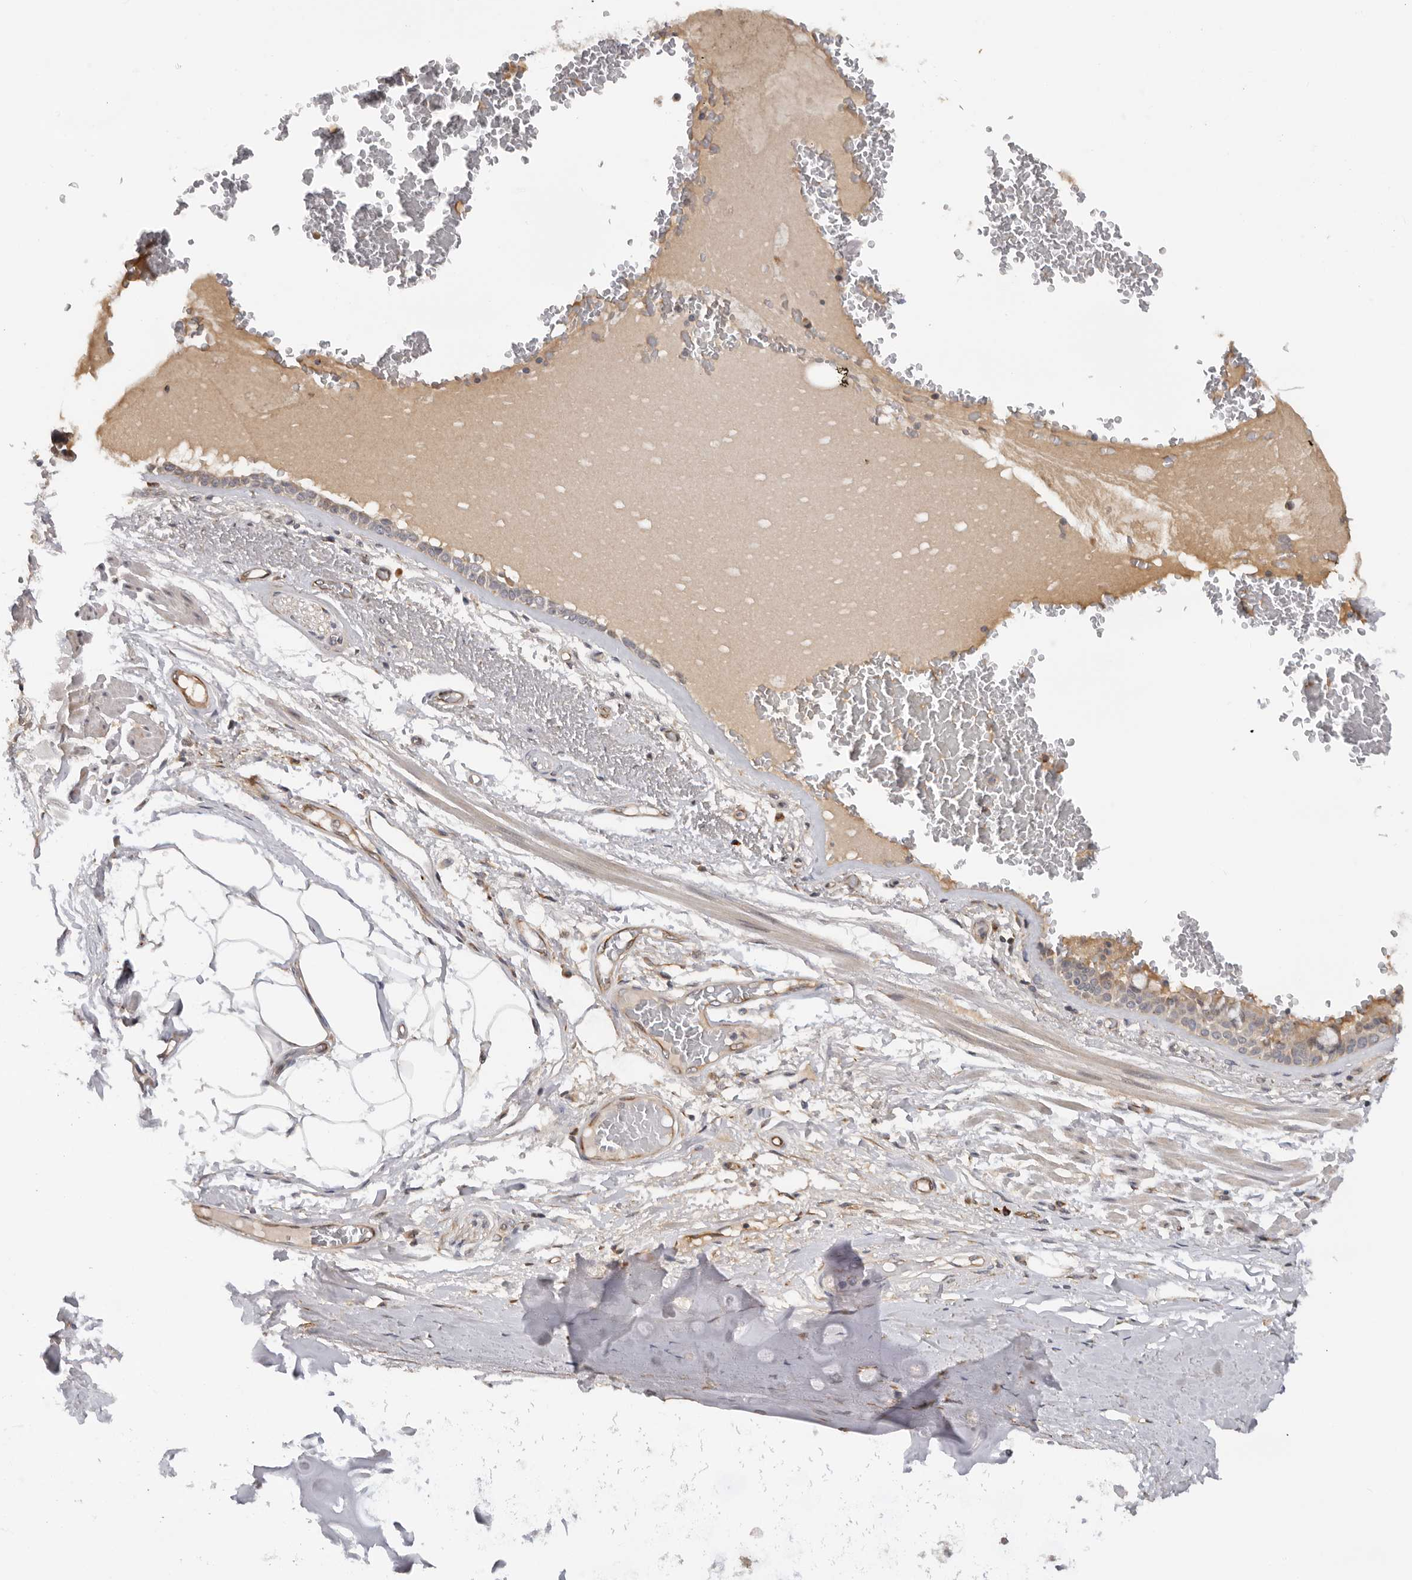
{"staining": {"intensity": "moderate", "quantity": ">75%", "location": "cytoplasmic/membranous"}, "tissue": "bronchus", "cell_type": "Respiratory epithelial cells", "image_type": "normal", "snomed": [{"axis": "morphology", "description": "Normal tissue, NOS"}, {"axis": "topography", "description": "Bronchus"}], "caption": "IHC staining of unremarkable bronchus, which reveals medium levels of moderate cytoplasmic/membranous positivity in approximately >75% of respiratory epithelial cells indicating moderate cytoplasmic/membranous protein staining. The staining was performed using DAB (brown) for protein detection and nuclei were counterstained in hematoxylin (blue).", "gene": "RNF157", "patient": {"sex": "male", "age": 66}}